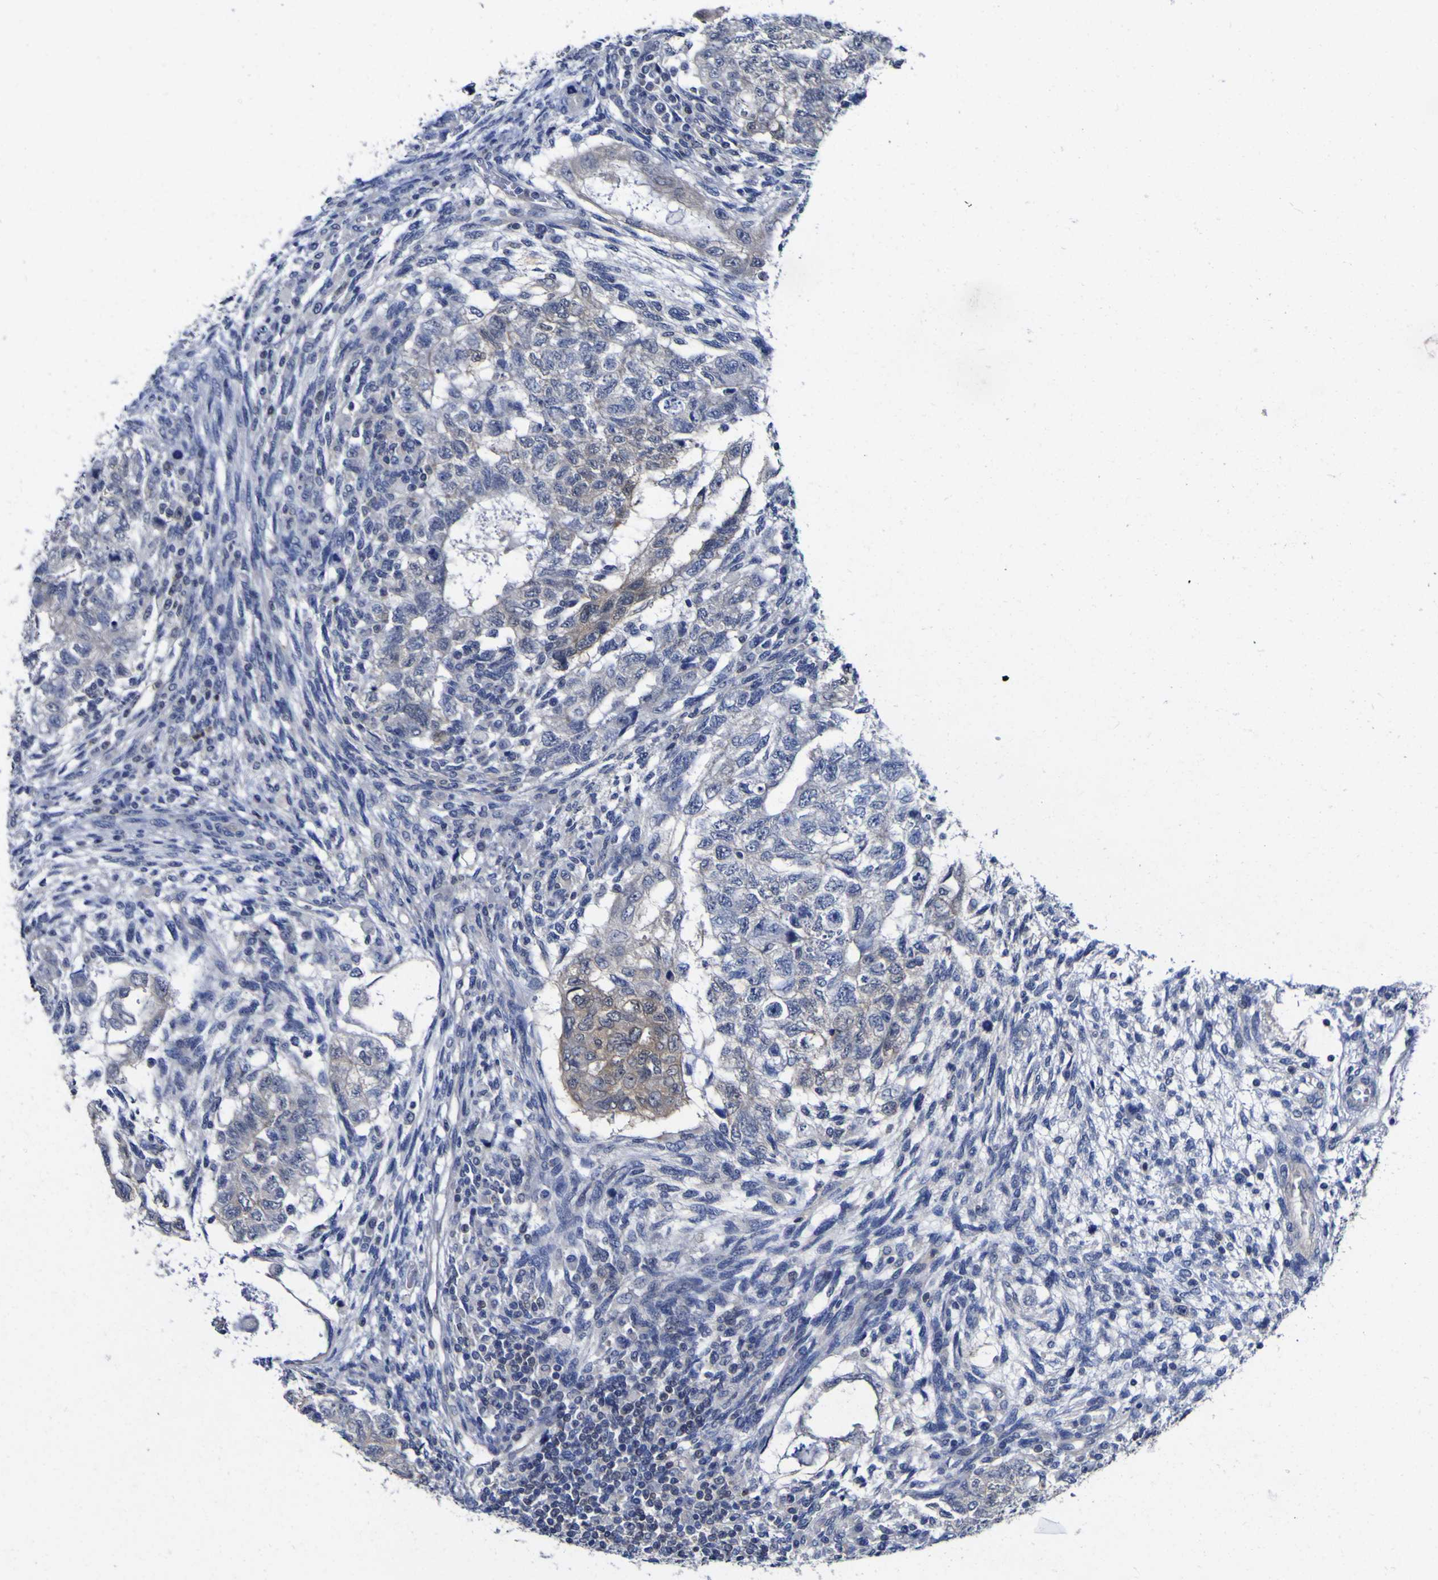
{"staining": {"intensity": "weak", "quantity": "25%-75%", "location": "cytoplasmic/membranous"}, "tissue": "testis cancer", "cell_type": "Tumor cells", "image_type": "cancer", "snomed": [{"axis": "morphology", "description": "Normal tissue, NOS"}, {"axis": "morphology", "description": "Carcinoma, Embryonal, NOS"}, {"axis": "topography", "description": "Testis"}], "caption": "The immunohistochemical stain highlights weak cytoplasmic/membranous staining in tumor cells of embryonal carcinoma (testis) tissue.", "gene": "CASP6", "patient": {"sex": "male", "age": 36}}